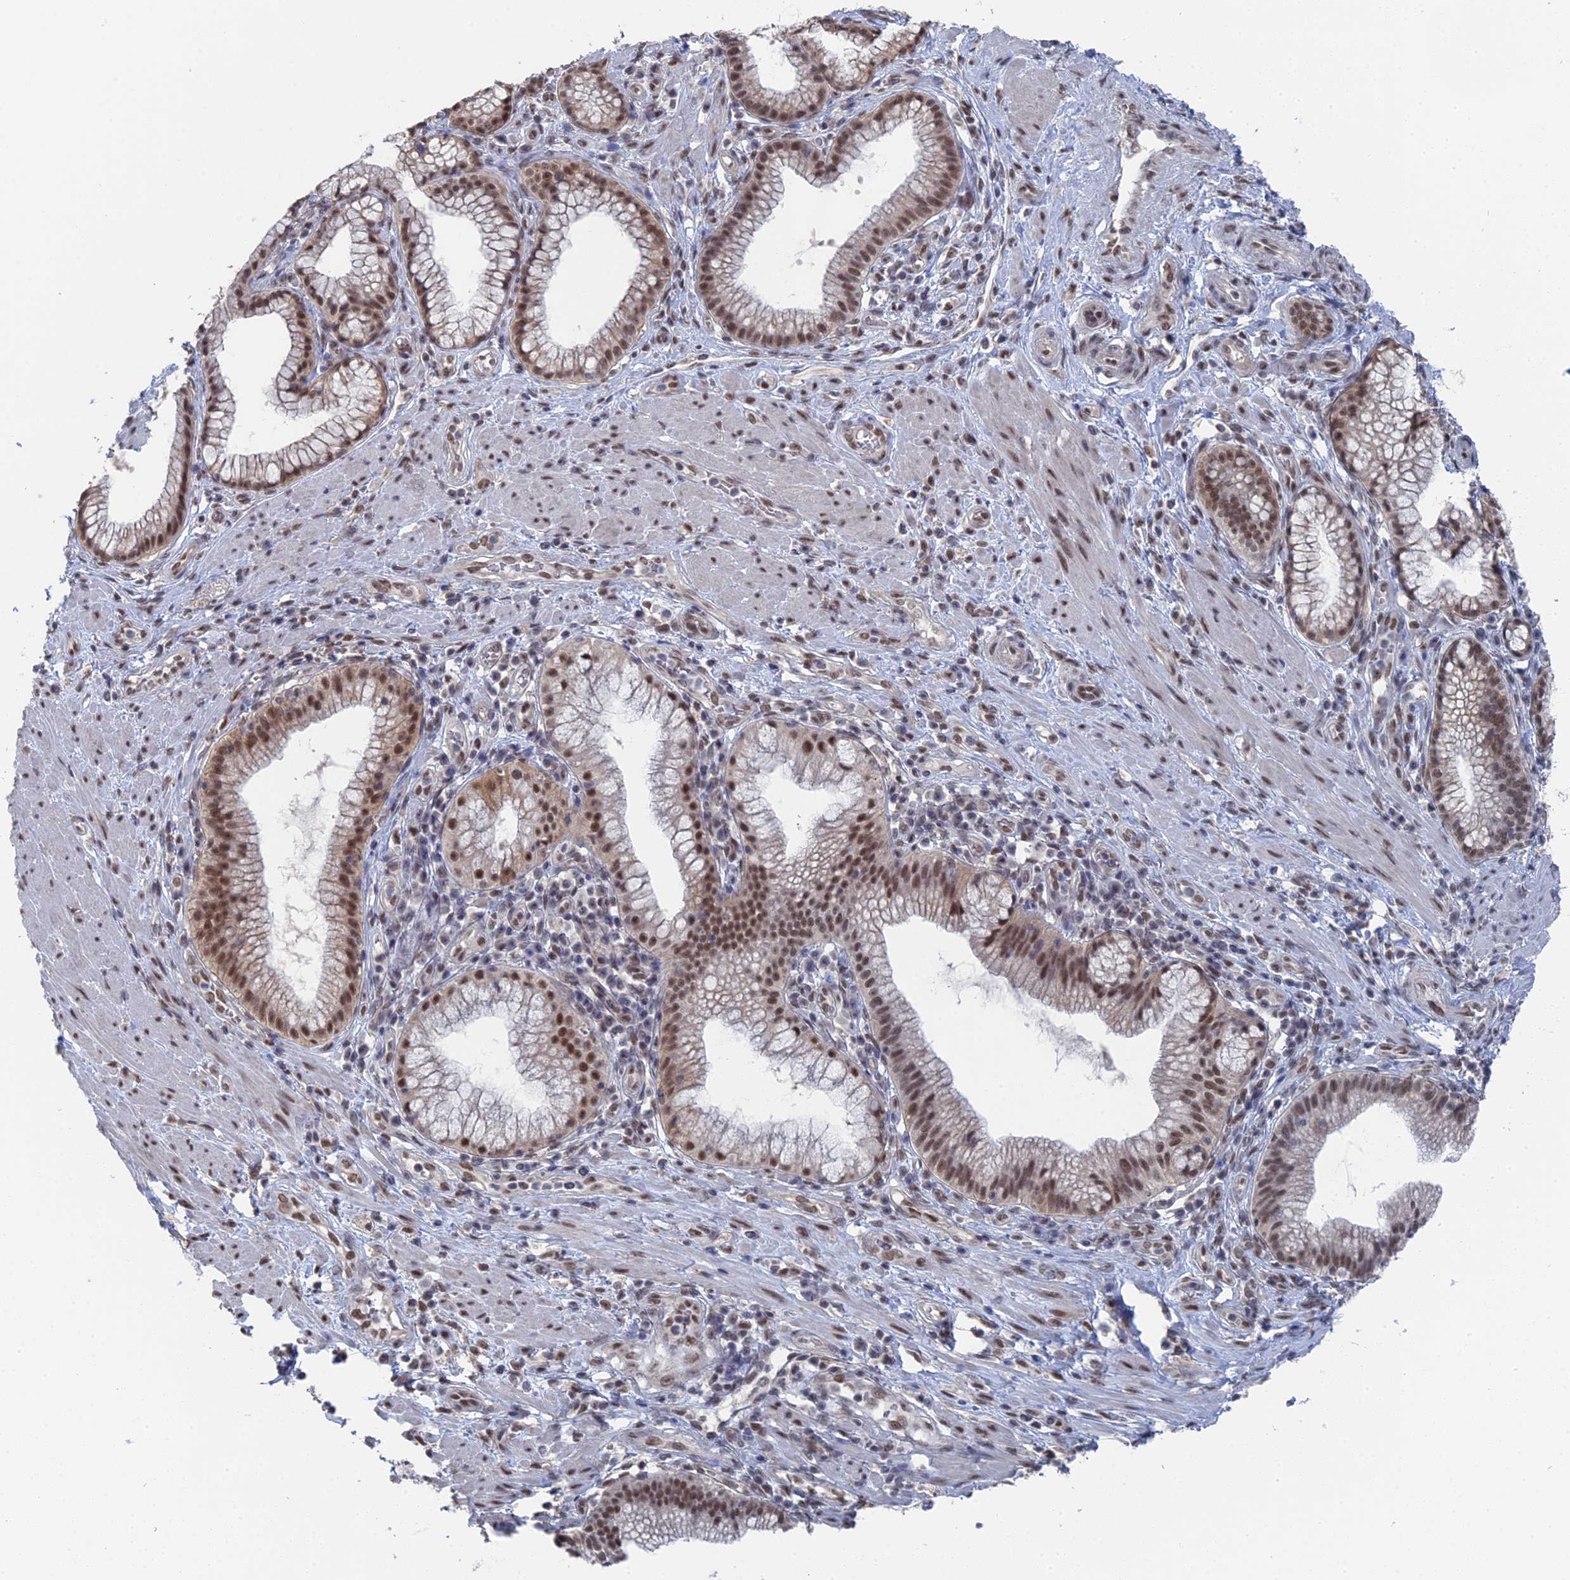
{"staining": {"intensity": "moderate", "quantity": ">75%", "location": "nuclear"}, "tissue": "pancreatic cancer", "cell_type": "Tumor cells", "image_type": "cancer", "snomed": [{"axis": "morphology", "description": "Adenocarcinoma, NOS"}, {"axis": "topography", "description": "Pancreas"}], "caption": "Protein staining of adenocarcinoma (pancreatic) tissue displays moderate nuclear staining in about >75% of tumor cells.", "gene": "TSSC4", "patient": {"sex": "male", "age": 72}}